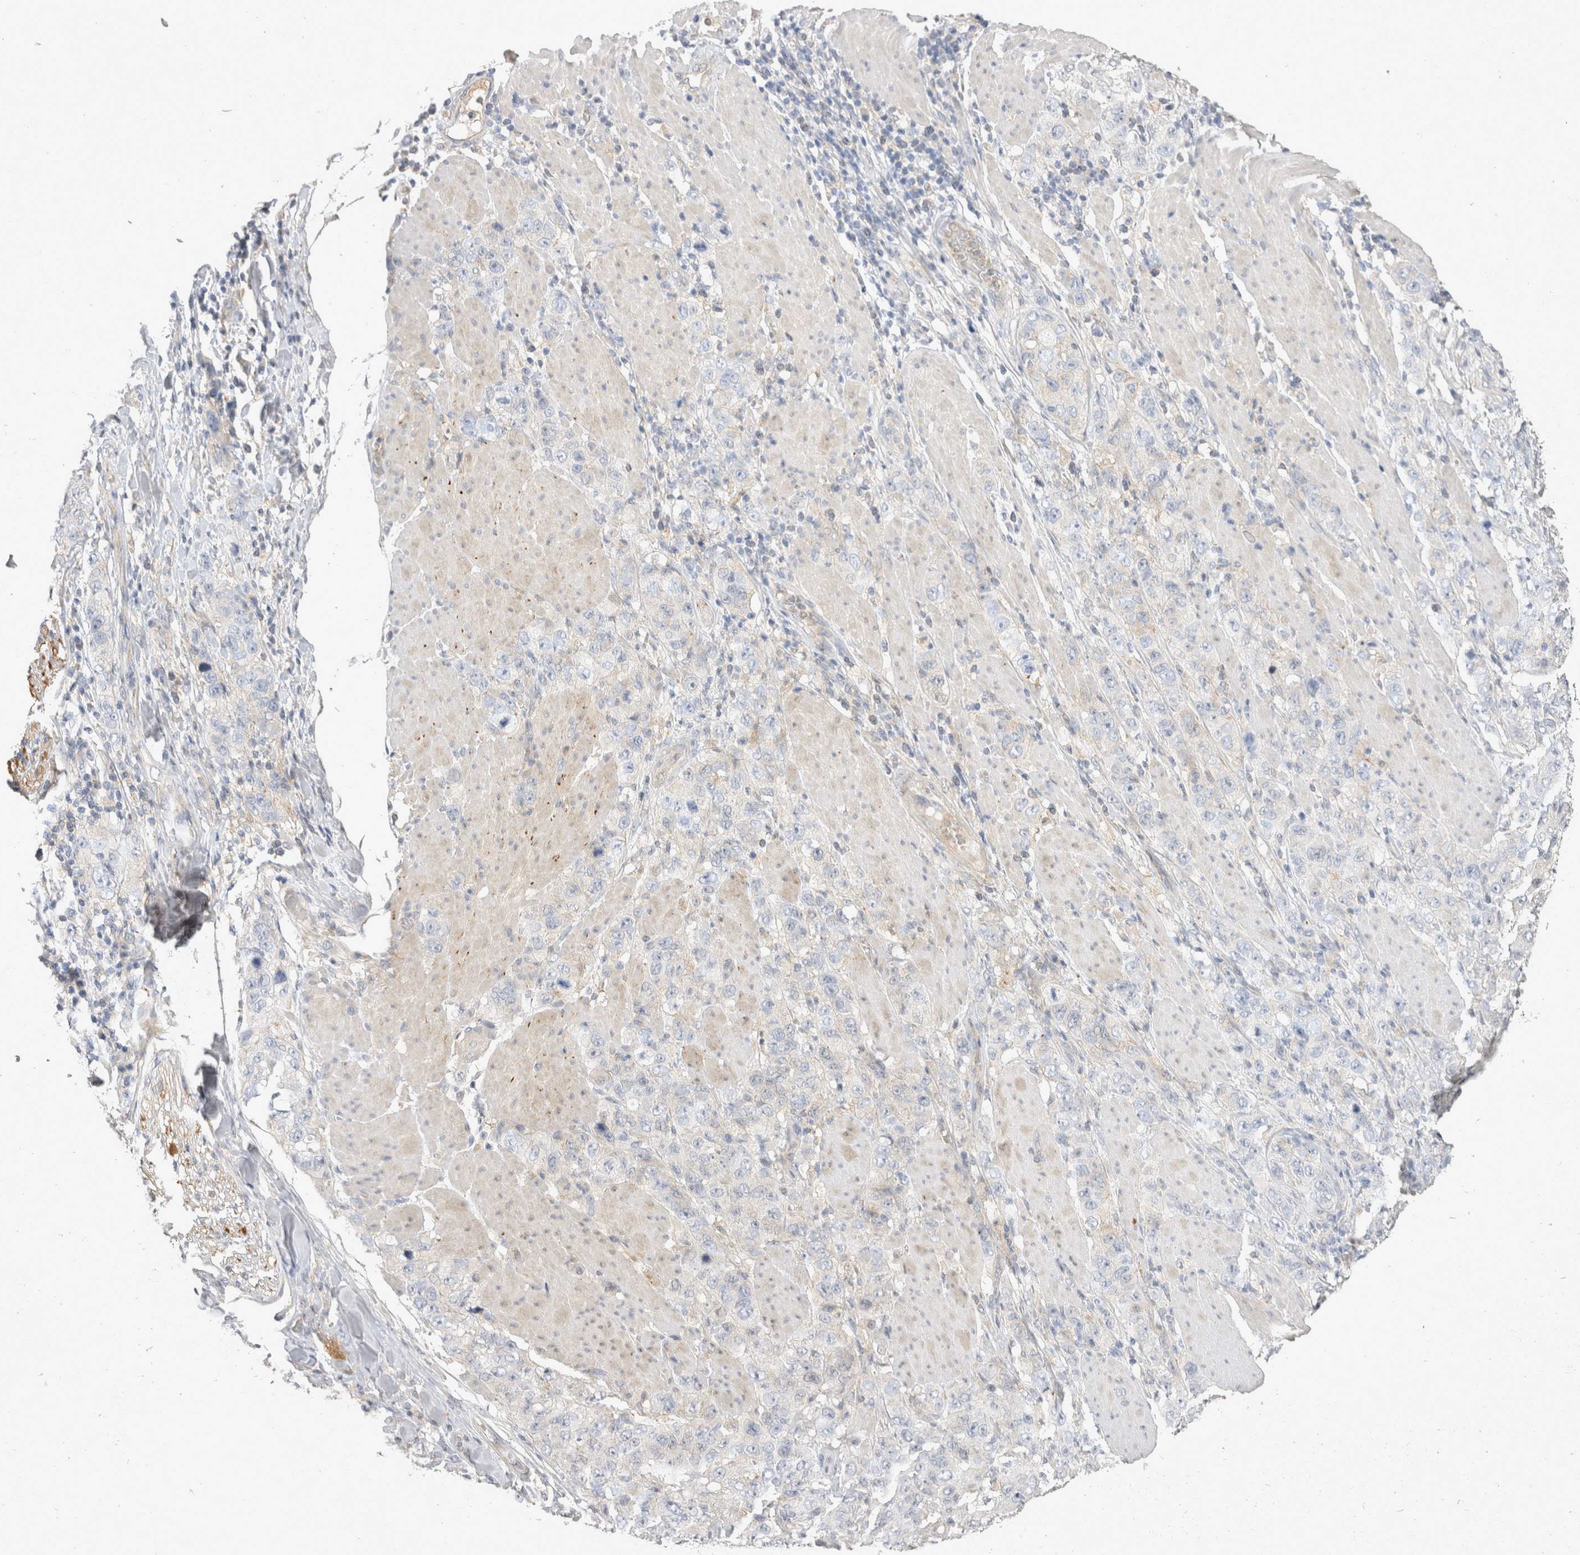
{"staining": {"intensity": "negative", "quantity": "none", "location": "none"}, "tissue": "stomach cancer", "cell_type": "Tumor cells", "image_type": "cancer", "snomed": [{"axis": "morphology", "description": "Adenocarcinoma, NOS"}, {"axis": "topography", "description": "Stomach"}], "caption": "Tumor cells show no significant protein expression in stomach adenocarcinoma. (Brightfield microscopy of DAB immunohistochemistry (IHC) at high magnification).", "gene": "TOM1L2", "patient": {"sex": "male", "age": 48}}